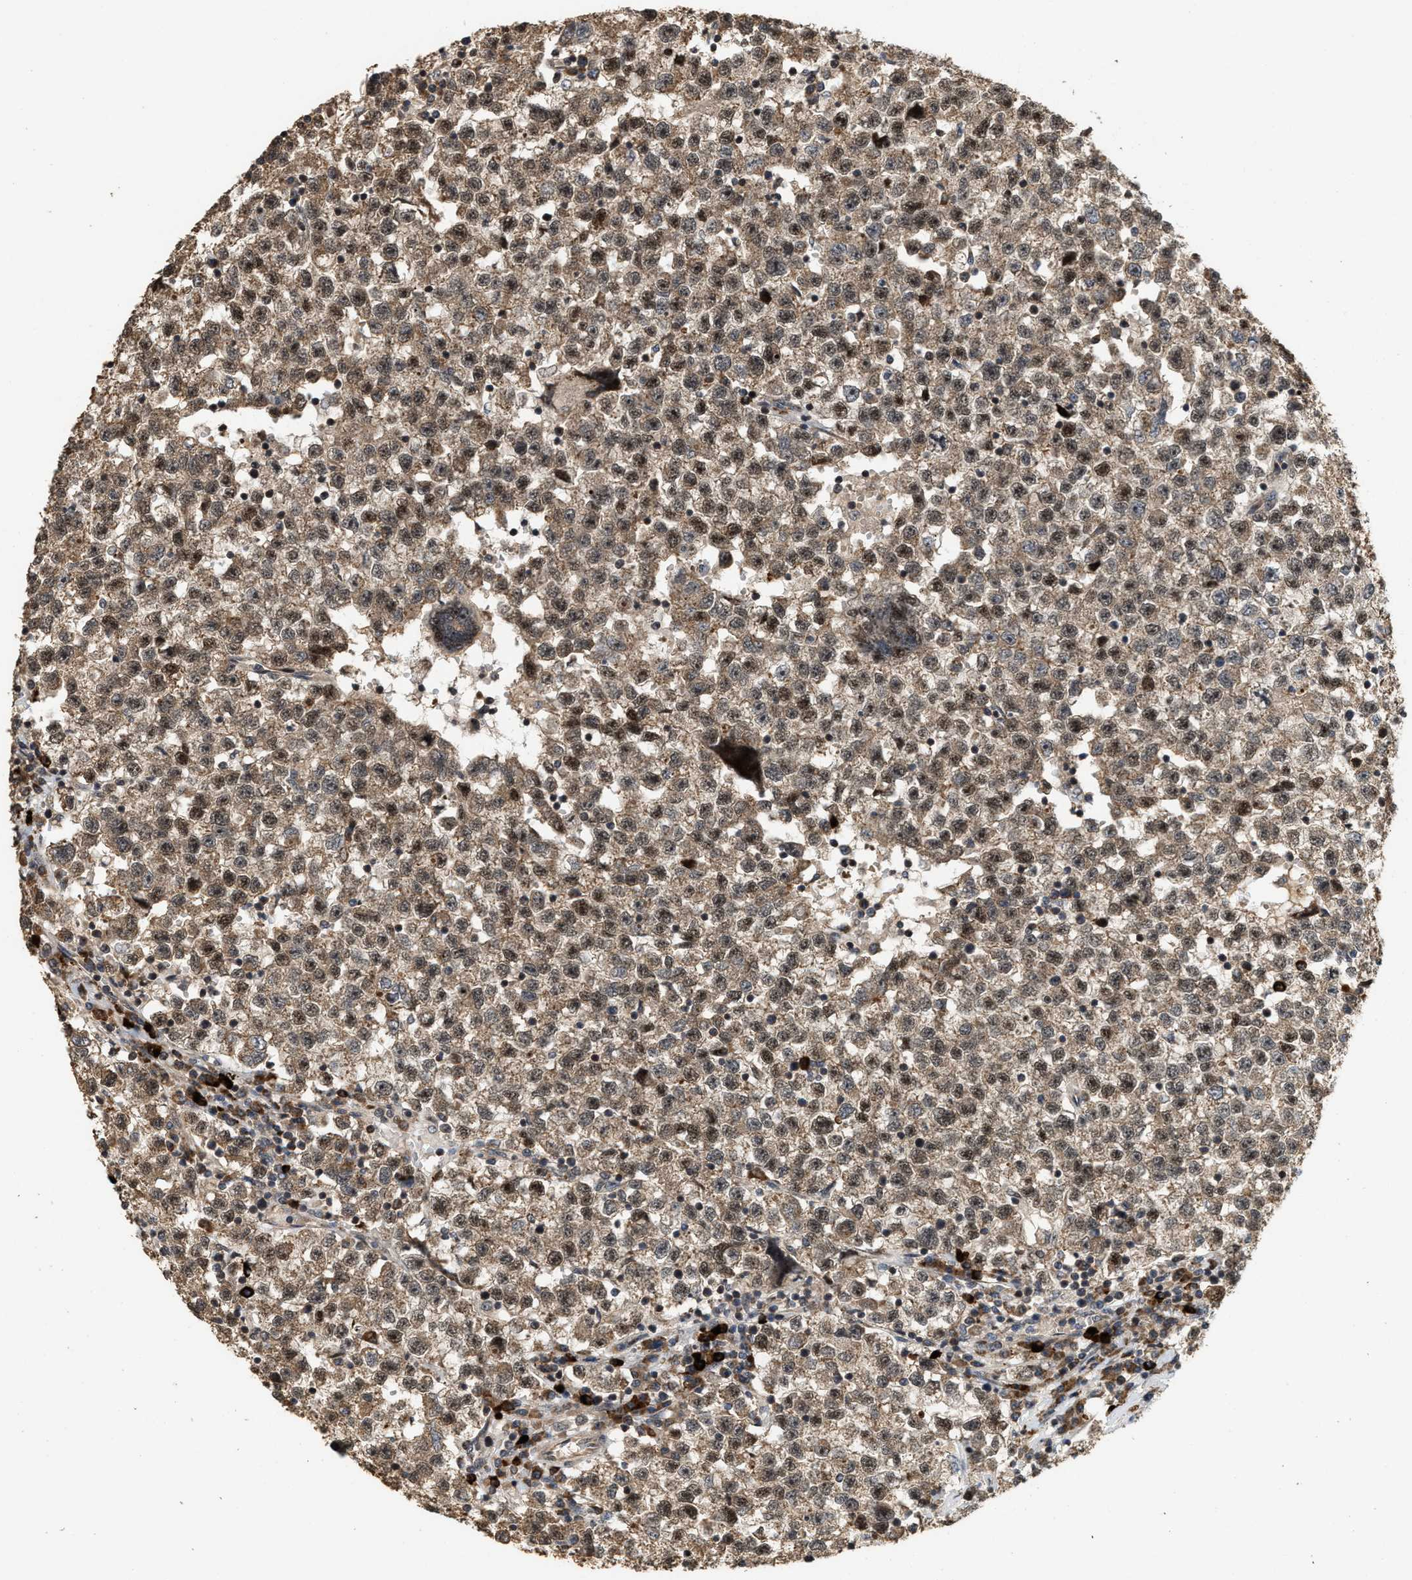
{"staining": {"intensity": "moderate", "quantity": ">75%", "location": "cytoplasmic/membranous,nuclear"}, "tissue": "testis cancer", "cell_type": "Tumor cells", "image_type": "cancer", "snomed": [{"axis": "morphology", "description": "Seminoma, NOS"}, {"axis": "topography", "description": "Testis"}], "caption": "Immunohistochemical staining of testis cancer (seminoma) exhibits medium levels of moderate cytoplasmic/membranous and nuclear staining in about >75% of tumor cells.", "gene": "ELP2", "patient": {"sex": "male", "age": 22}}